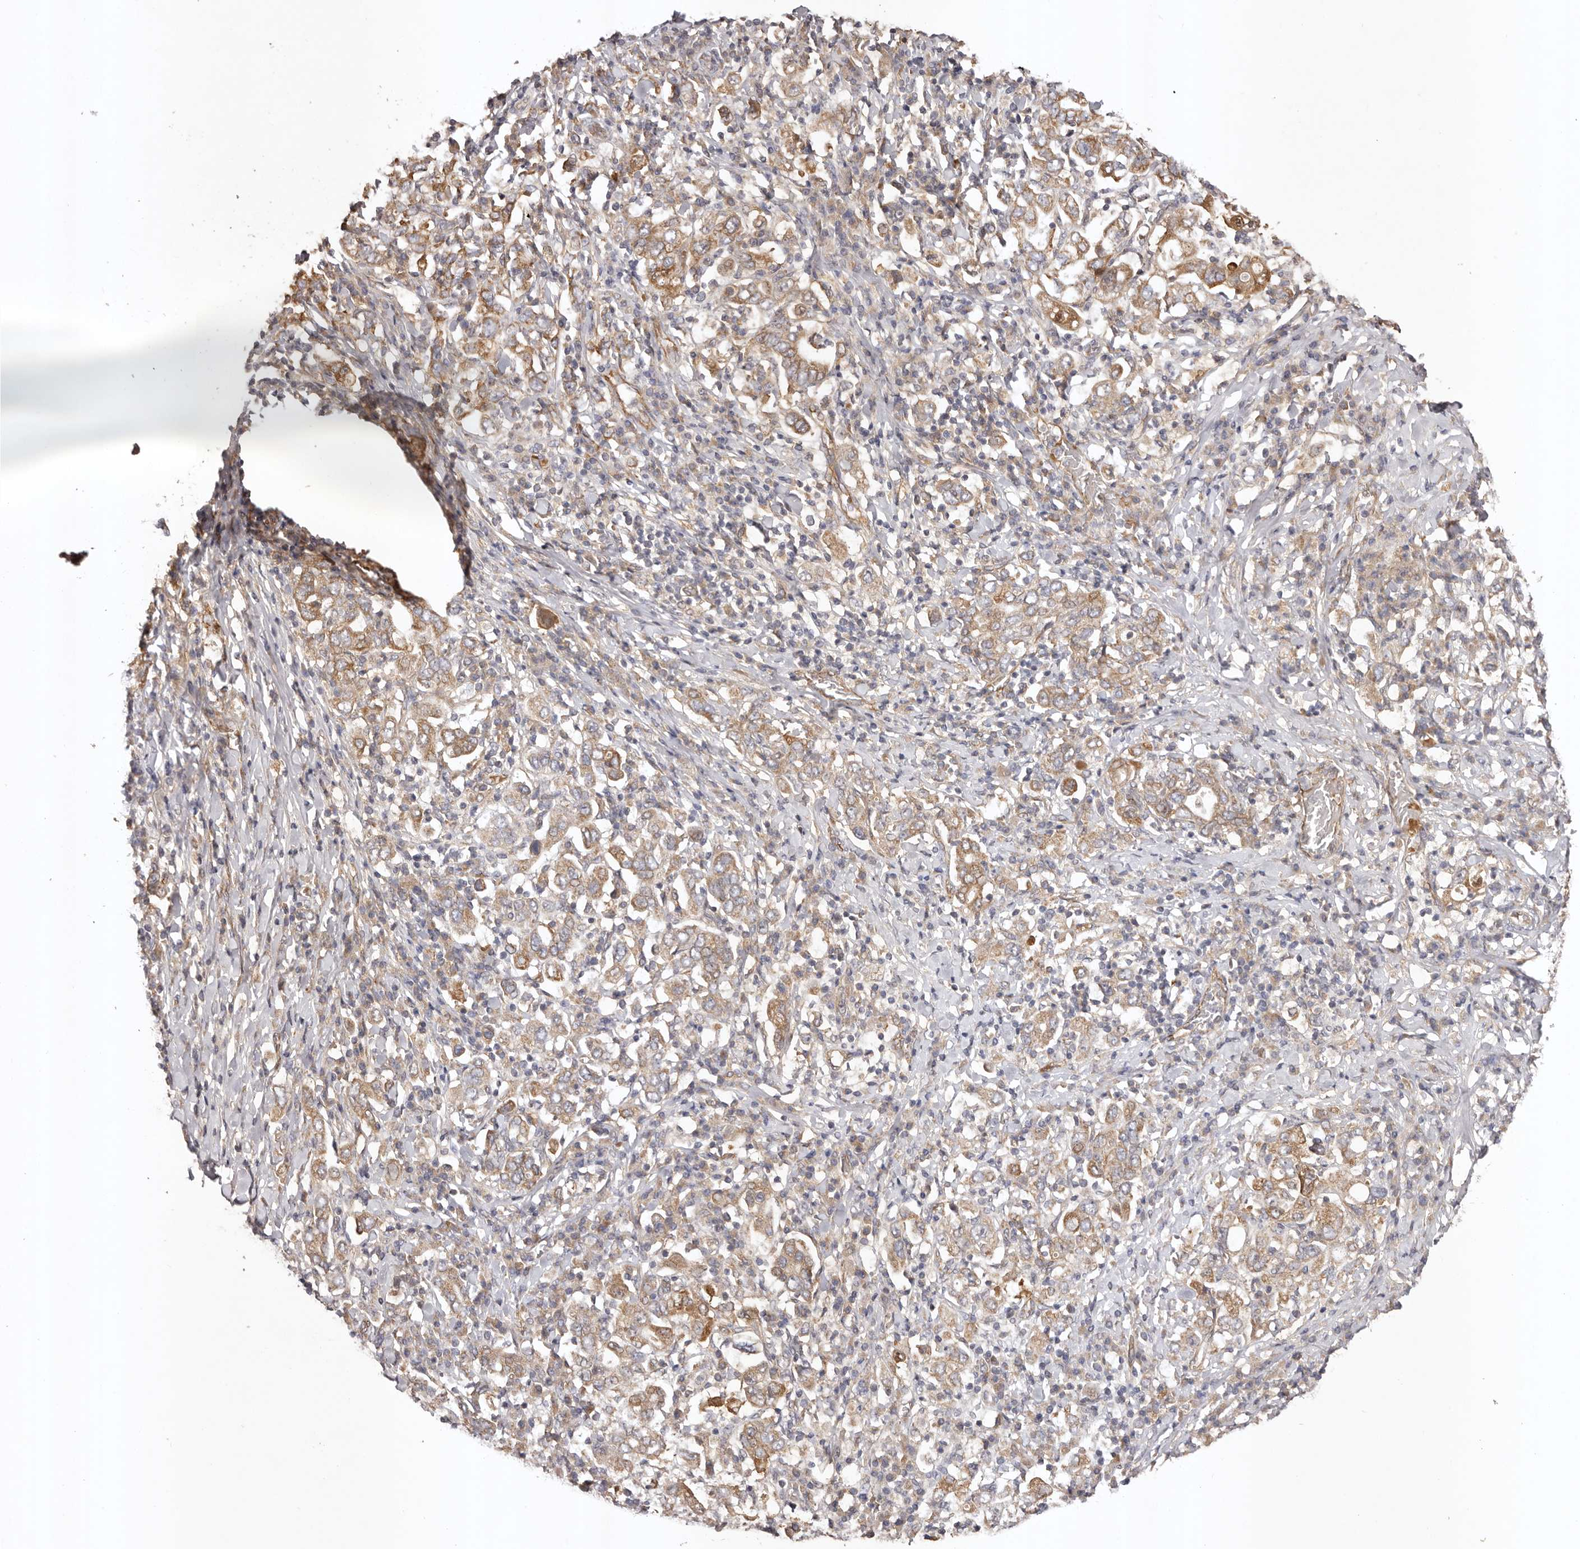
{"staining": {"intensity": "moderate", "quantity": ">75%", "location": "cytoplasmic/membranous"}, "tissue": "stomach cancer", "cell_type": "Tumor cells", "image_type": "cancer", "snomed": [{"axis": "morphology", "description": "Adenocarcinoma, NOS"}, {"axis": "topography", "description": "Stomach, upper"}], "caption": "Immunohistochemical staining of human stomach cancer (adenocarcinoma) demonstrates medium levels of moderate cytoplasmic/membranous protein positivity in about >75% of tumor cells.", "gene": "UBR2", "patient": {"sex": "male", "age": 62}}